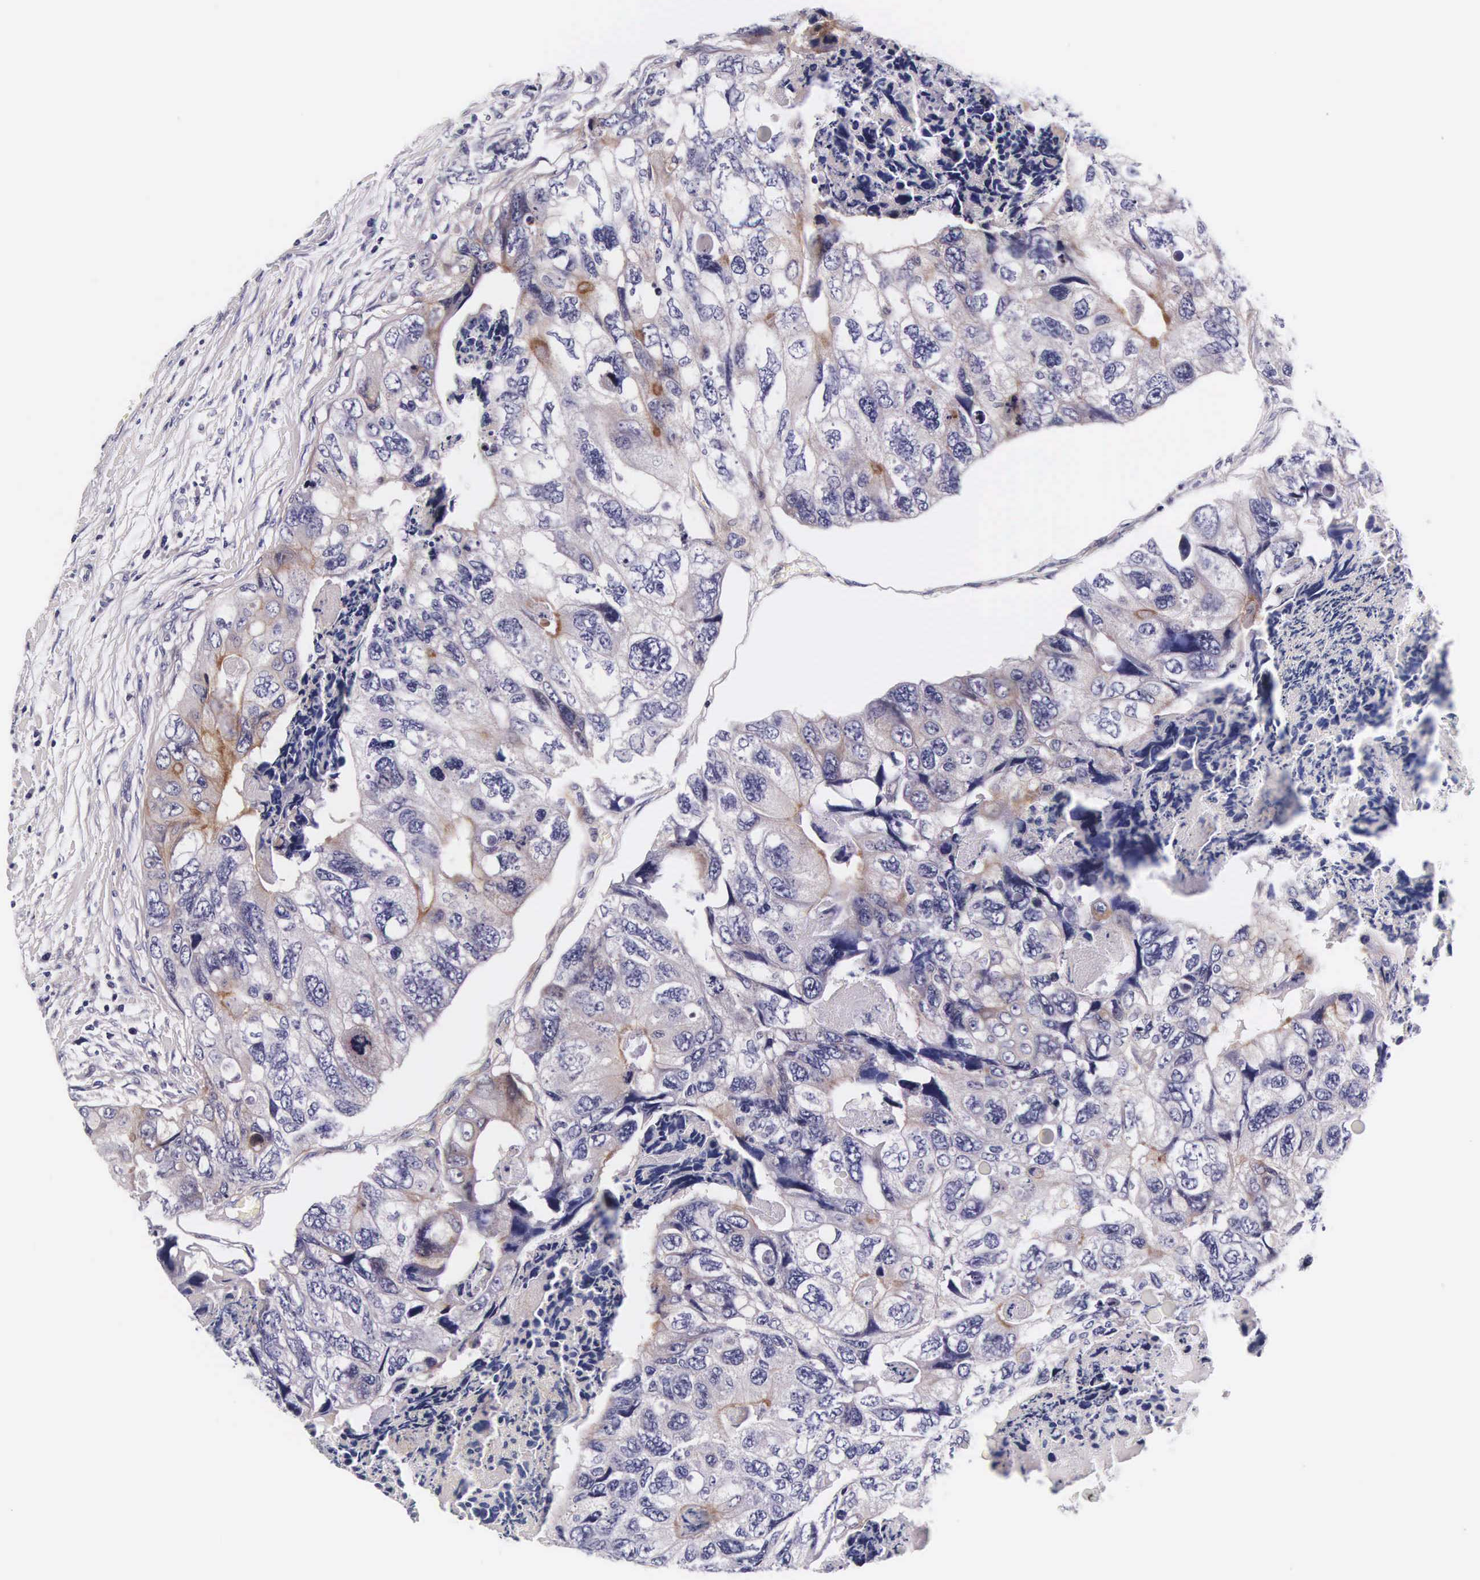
{"staining": {"intensity": "weak", "quantity": "<25%", "location": "cytoplasmic/membranous"}, "tissue": "colorectal cancer", "cell_type": "Tumor cells", "image_type": "cancer", "snomed": [{"axis": "morphology", "description": "Adenocarcinoma, NOS"}, {"axis": "topography", "description": "Rectum"}], "caption": "Colorectal cancer stained for a protein using immunohistochemistry demonstrates no positivity tumor cells.", "gene": "UPRT", "patient": {"sex": "female", "age": 82}}